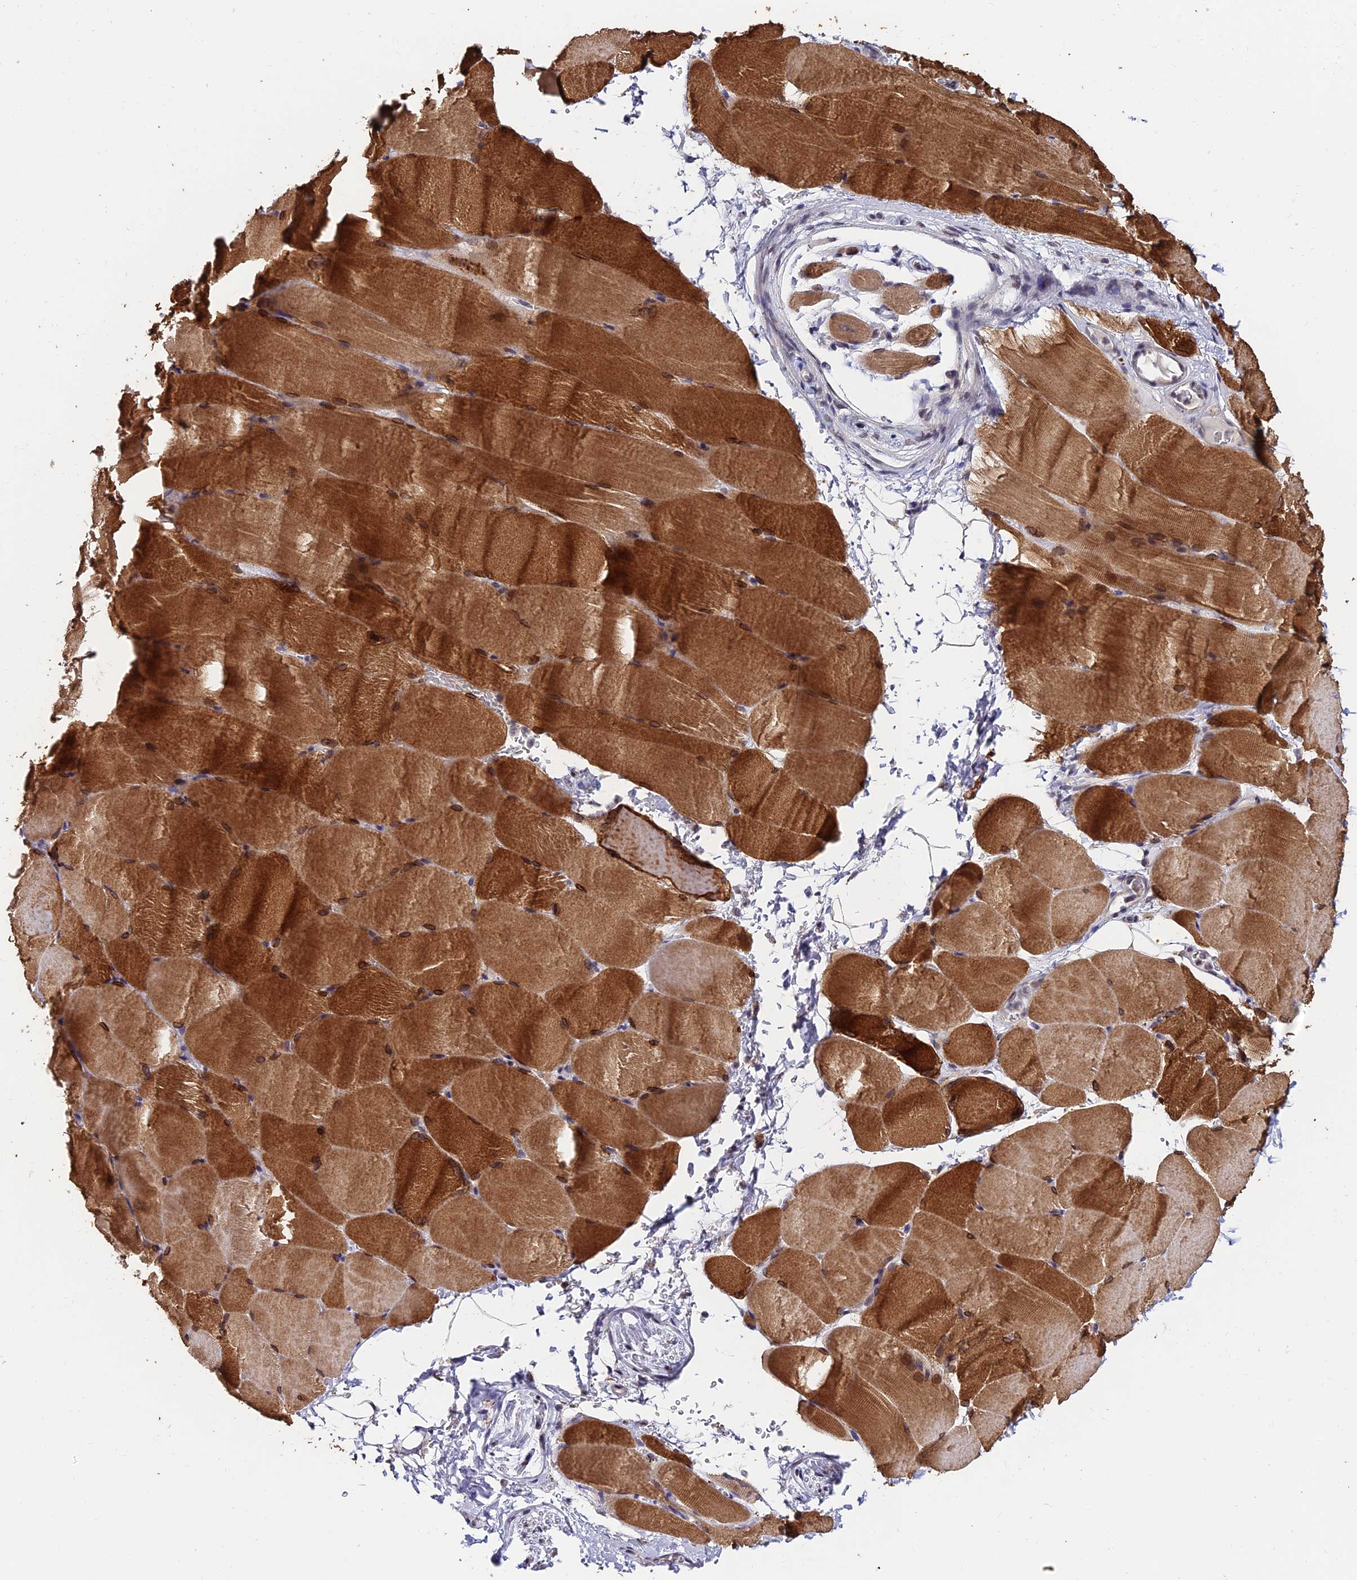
{"staining": {"intensity": "strong", "quantity": ">75%", "location": "cytoplasmic/membranous"}, "tissue": "skeletal muscle", "cell_type": "Myocytes", "image_type": "normal", "snomed": [{"axis": "morphology", "description": "Normal tissue, NOS"}, {"axis": "topography", "description": "Skeletal muscle"}, {"axis": "topography", "description": "Parathyroid gland"}], "caption": "Immunohistochemistry (DAB) staining of normal skeletal muscle exhibits strong cytoplasmic/membranous protein expression in approximately >75% of myocytes. (DAB (3,3'-diaminobenzidine) = brown stain, brightfield microscopy at high magnification).", "gene": "CDNF", "patient": {"sex": "female", "age": 37}}